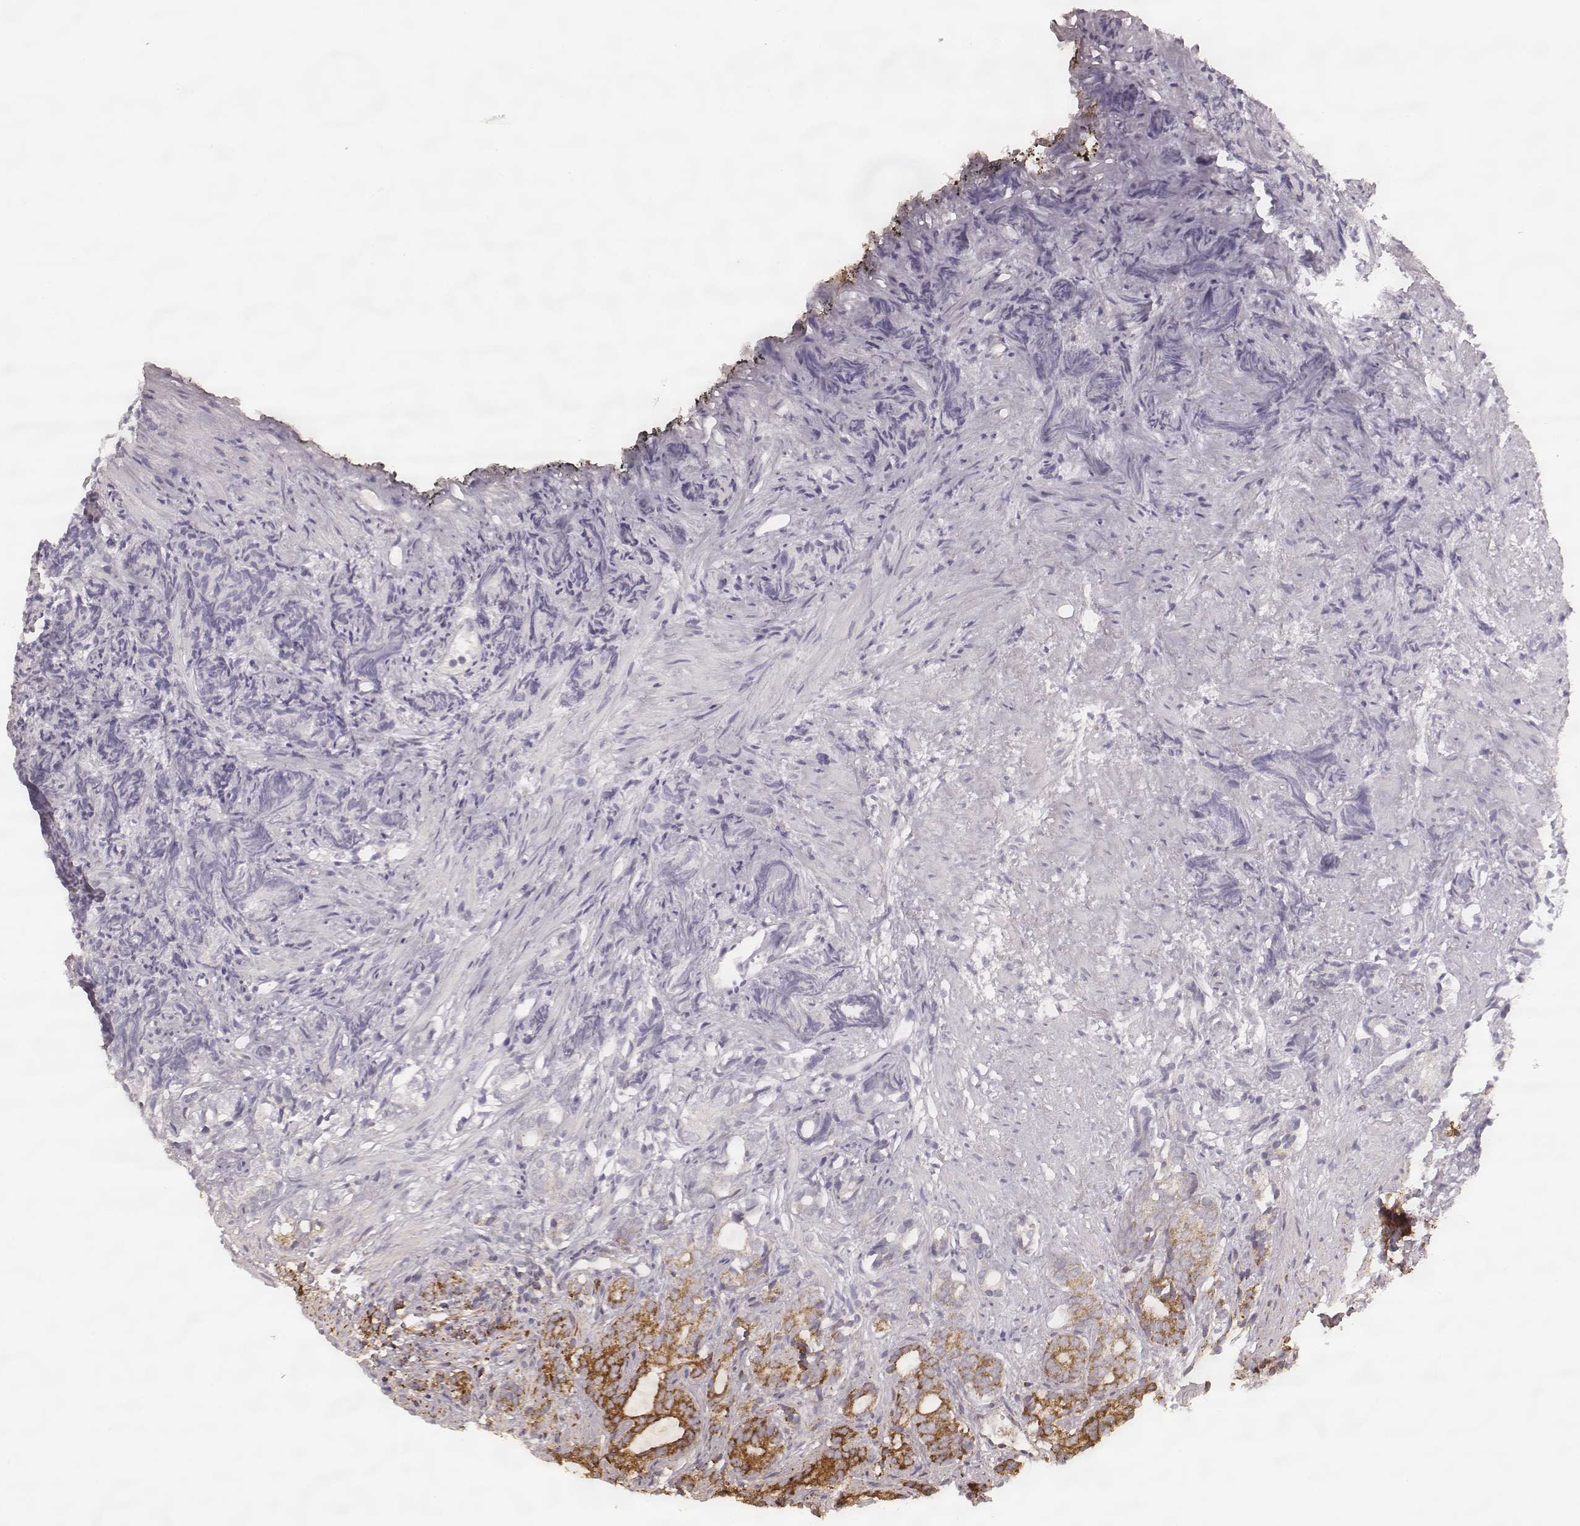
{"staining": {"intensity": "strong", "quantity": ">75%", "location": "cytoplasmic/membranous"}, "tissue": "prostate cancer", "cell_type": "Tumor cells", "image_type": "cancer", "snomed": [{"axis": "morphology", "description": "Adenocarcinoma, High grade"}, {"axis": "topography", "description": "Prostate"}], "caption": "DAB (3,3'-diaminobenzidine) immunohistochemical staining of human prostate cancer demonstrates strong cytoplasmic/membranous protein expression in approximately >75% of tumor cells.", "gene": "CS", "patient": {"sex": "male", "age": 84}}